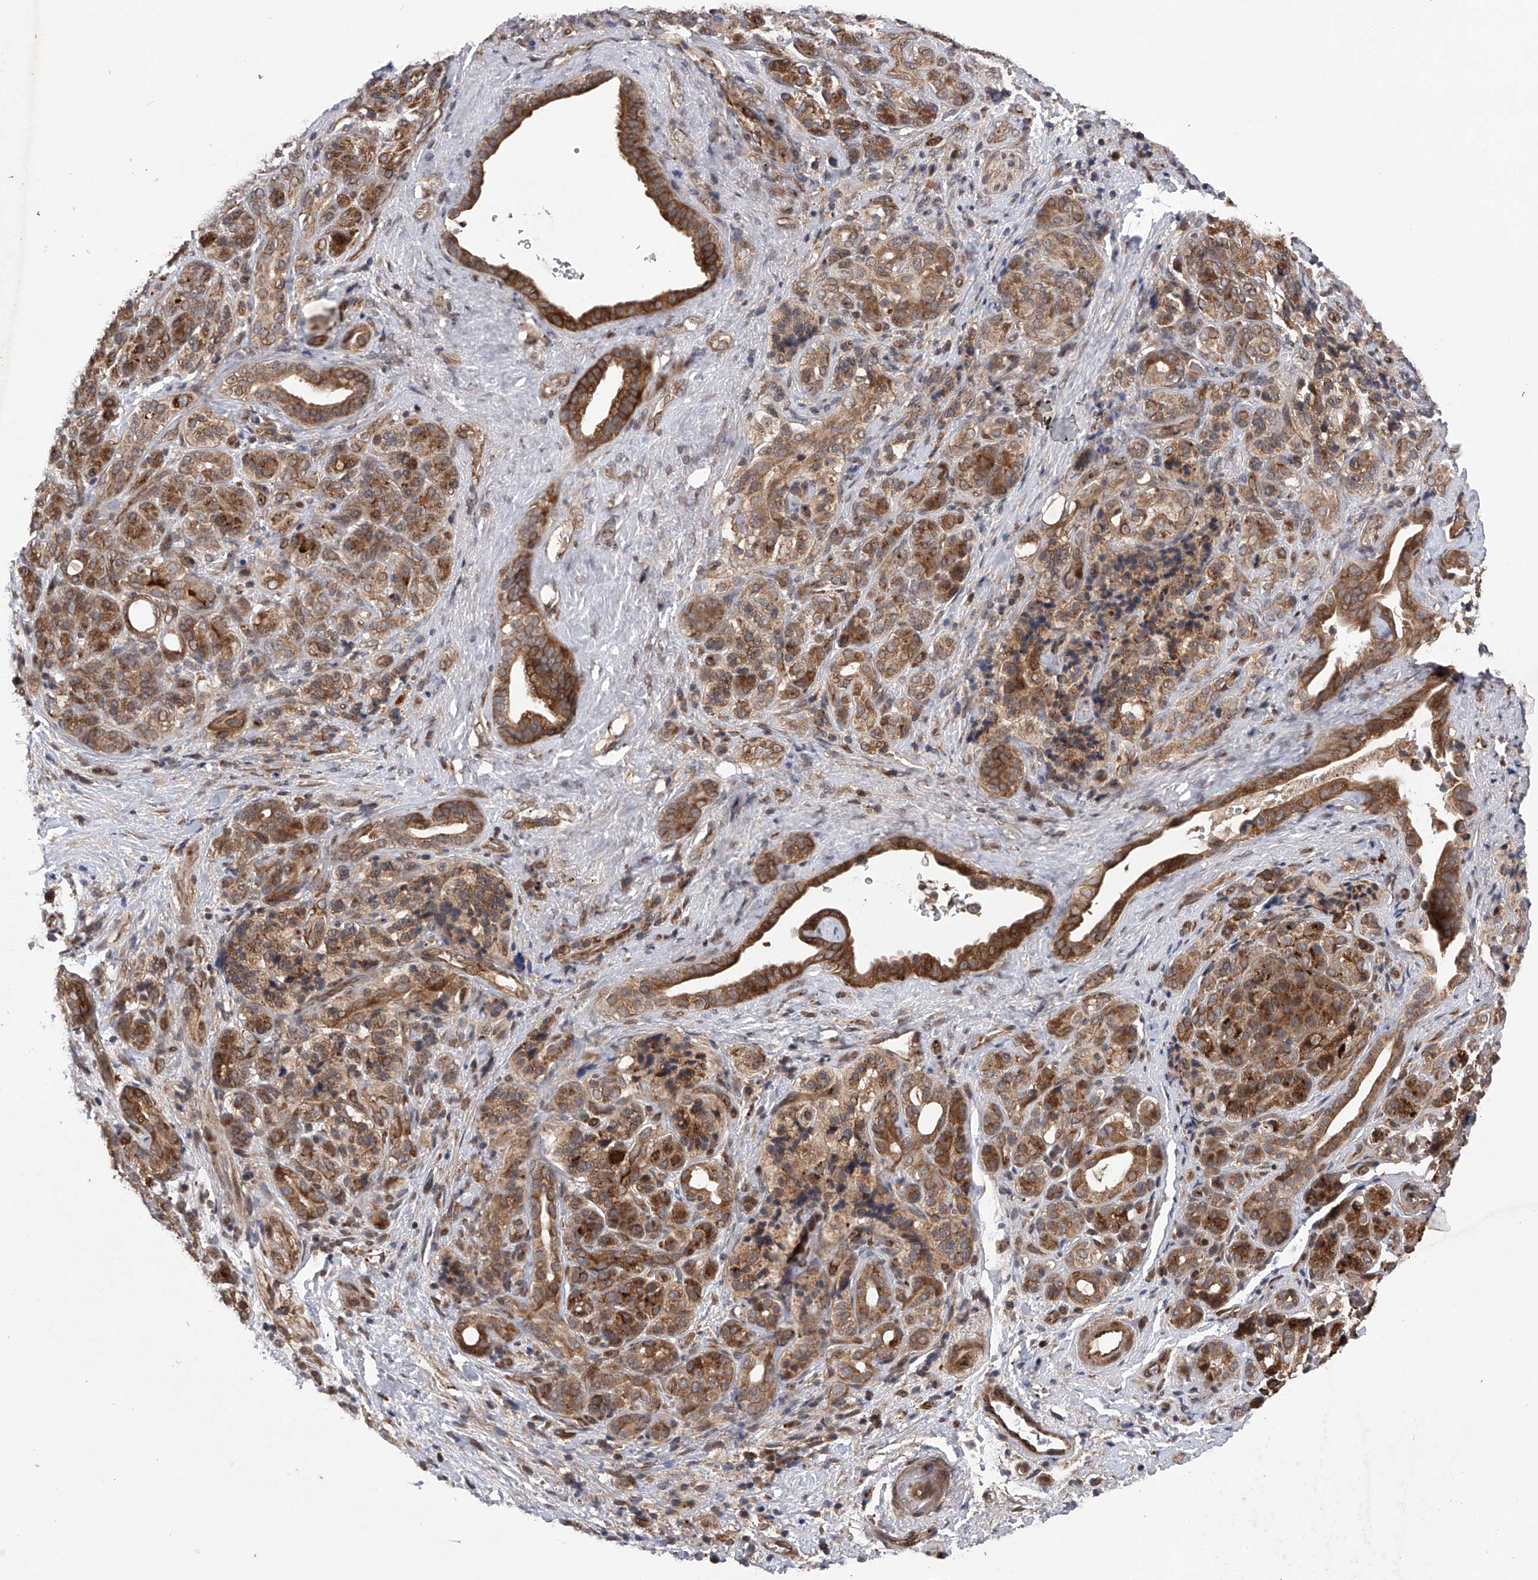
{"staining": {"intensity": "moderate", "quantity": ">75%", "location": "cytoplasmic/membranous"}, "tissue": "pancreatic cancer", "cell_type": "Tumor cells", "image_type": "cancer", "snomed": [{"axis": "morphology", "description": "Adenocarcinoma, NOS"}, {"axis": "topography", "description": "Pancreas"}], "caption": "Immunohistochemistry (IHC) staining of pancreatic cancer (adenocarcinoma), which shows medium levels of moderate cytoplasmic/membranous positivity in approximately >75% of tumor cells indicating moderate cytoplasmic/membranous protein expression. The staining was performed using DAB (brown) for protein detection and nuclei were counterstained in hematoxylin (blue).", "gene": "MAP3K11", "patient": {"sex": "male", "age": 78}}